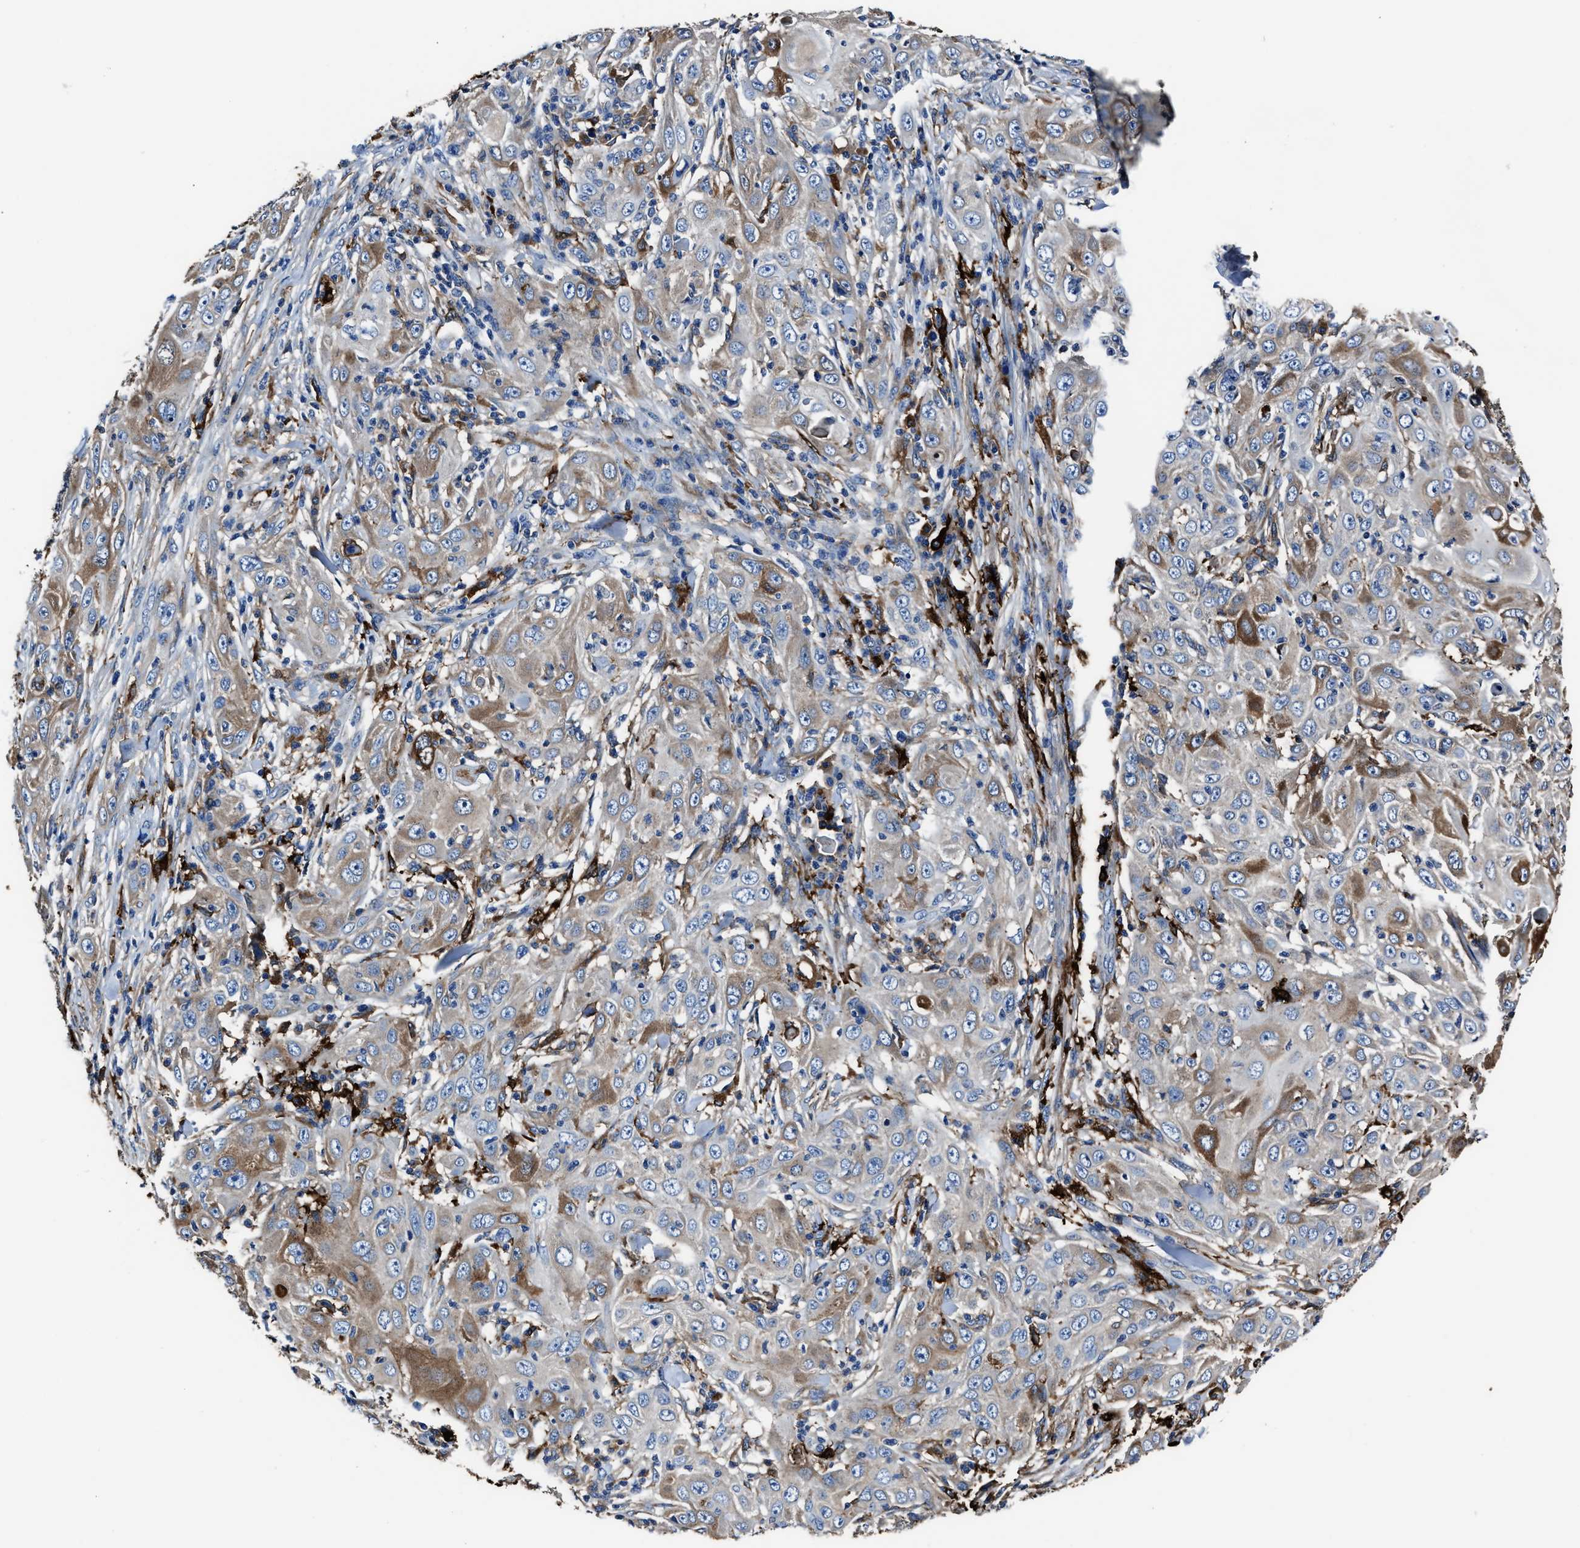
{"staining": {"intensity": "moderate", "quantity": "<25%", "location": "cytoplasmic/membranous"}, "tissue": "skin cancer", "cell_type": "Tumor cells", "image_type": "cancer", "snomed": [{"axis": "morphology", "description": "Squamous cell carcinoma, NOS"}, {"axis": "topography", "description": "Skin"}], "caption": "Protein analysis of skin cancer (squamous cell carcinoma) tissue exhibits moderate cytoplasmic/membranous staining in about <25% of tumor cells.", "gene": "FTL", "patient": {"sex": "female", "age": 88}}